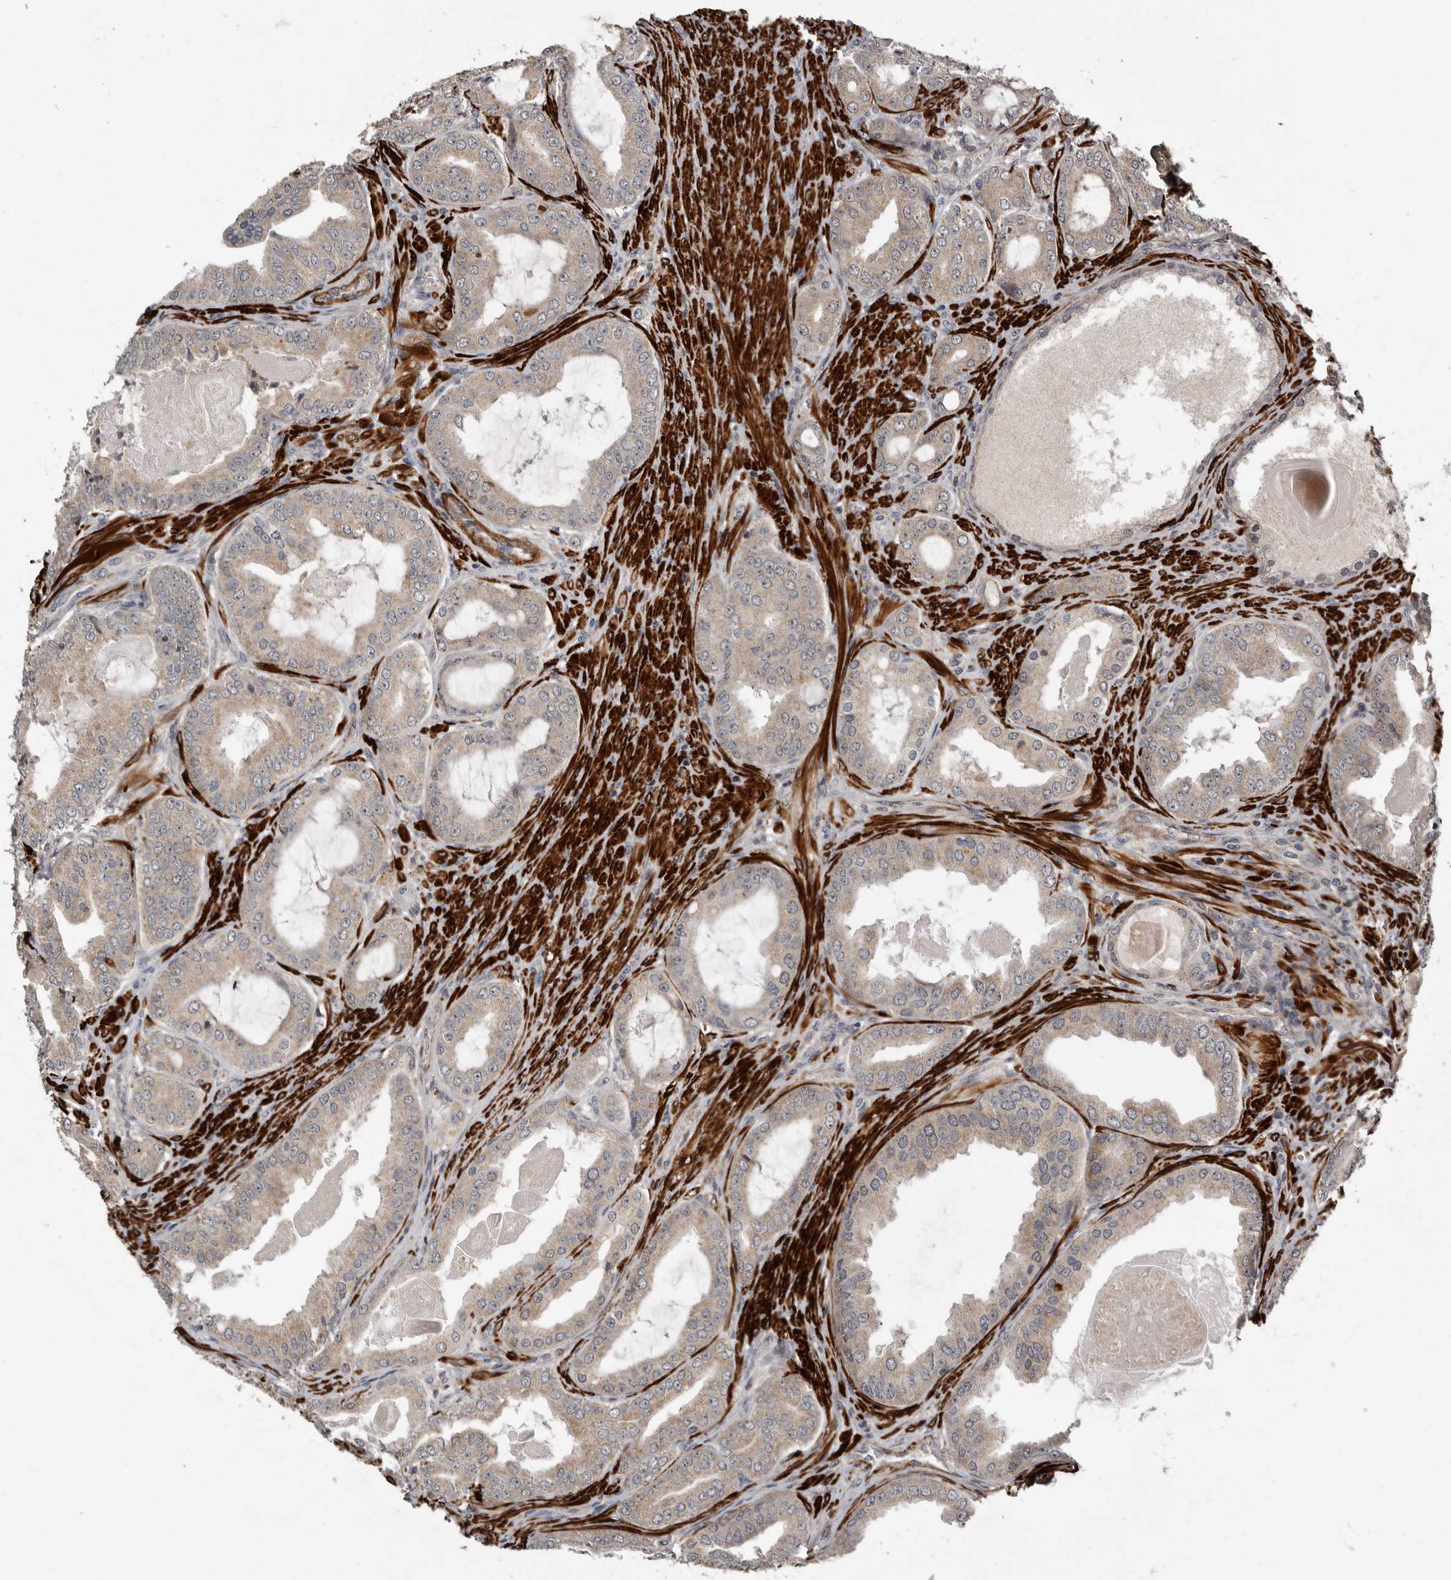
{"staining": {"intensity": "weak", "quantity": ">75%", "location": "cytoplasmic/membranous"}, "tissue": "prostate cancer", "cell_type": "Tumor cells", "image_type": "cancer", "snomed": [{"axis": "morphology", "description": "Adenocarcinoma, High grade"}, {"axis": "topography", "description": "Prostate"}], "caption": "IHC (DAB) staining of prostate adenocarcinoma (high-grade) demonstrates weak cytoplasmic/membranous protein staining in about >75% of tumor cells.", "gene": "FGFR4", "patient": {"sex": "male", "age": 60}}